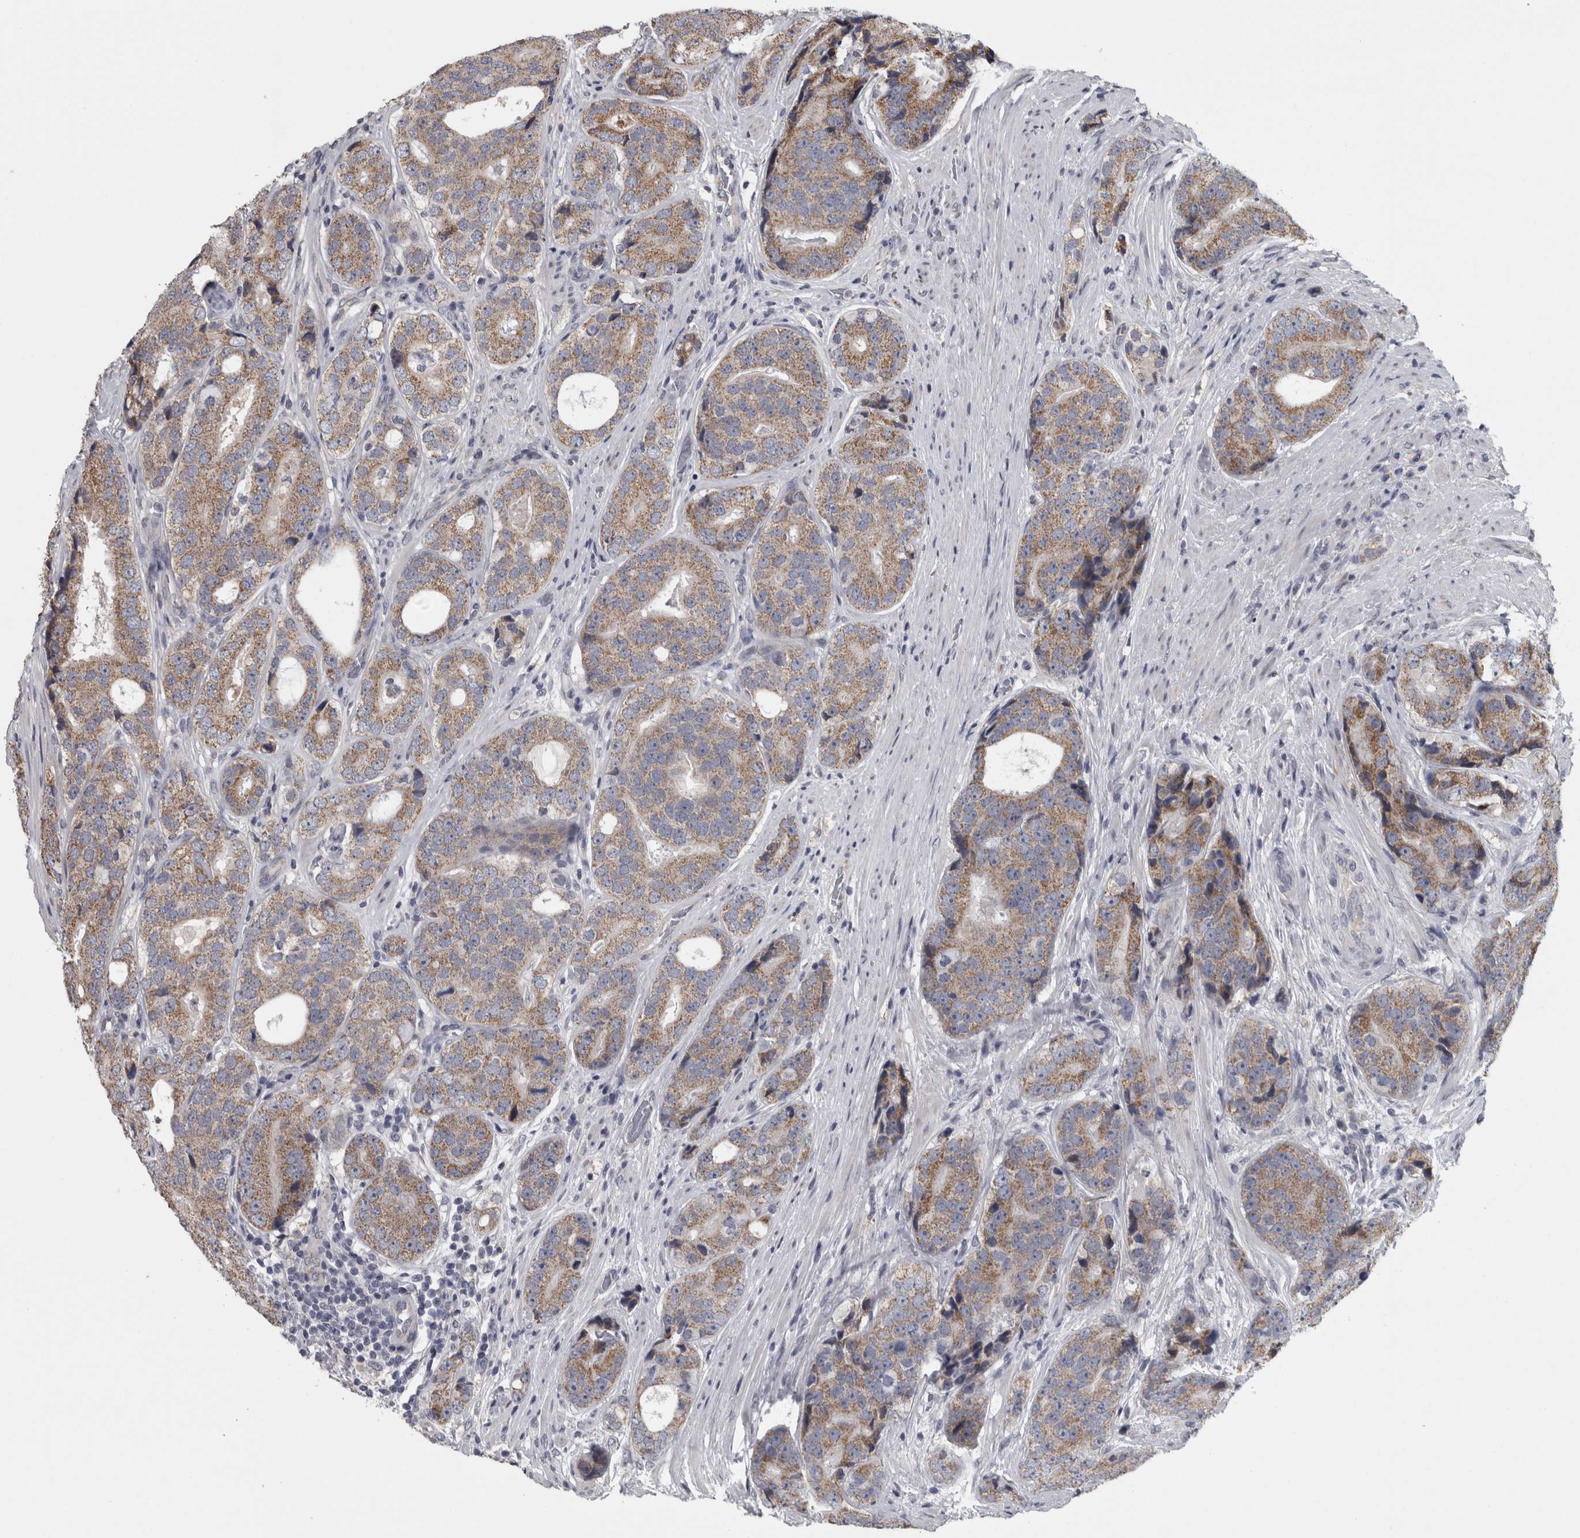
{"staining": {"intensity": "moderate", "quantity": "25%-75%", "location": "cytoplasmic/membranous"}, "tissue": "prostate cancer", "cell_type": "Tumor cells", "image_type": "cancer", "snomed": [{"axis": "morphology", "description": "Adenocarcinoma, High grade"}, {"axis": "topography", "description": "Prostate"}], "caption": "Immunohistochemistry micrograph of prostate cancer (adenocarcinoma (high-grade)) stained for a protein (brown), which shows medium levels of moderate cytoplasmic/membranous expression in about 25%-75% of tumor cells.", "gene": "DBT", "patient": {"sex": "male", "age": 56}}